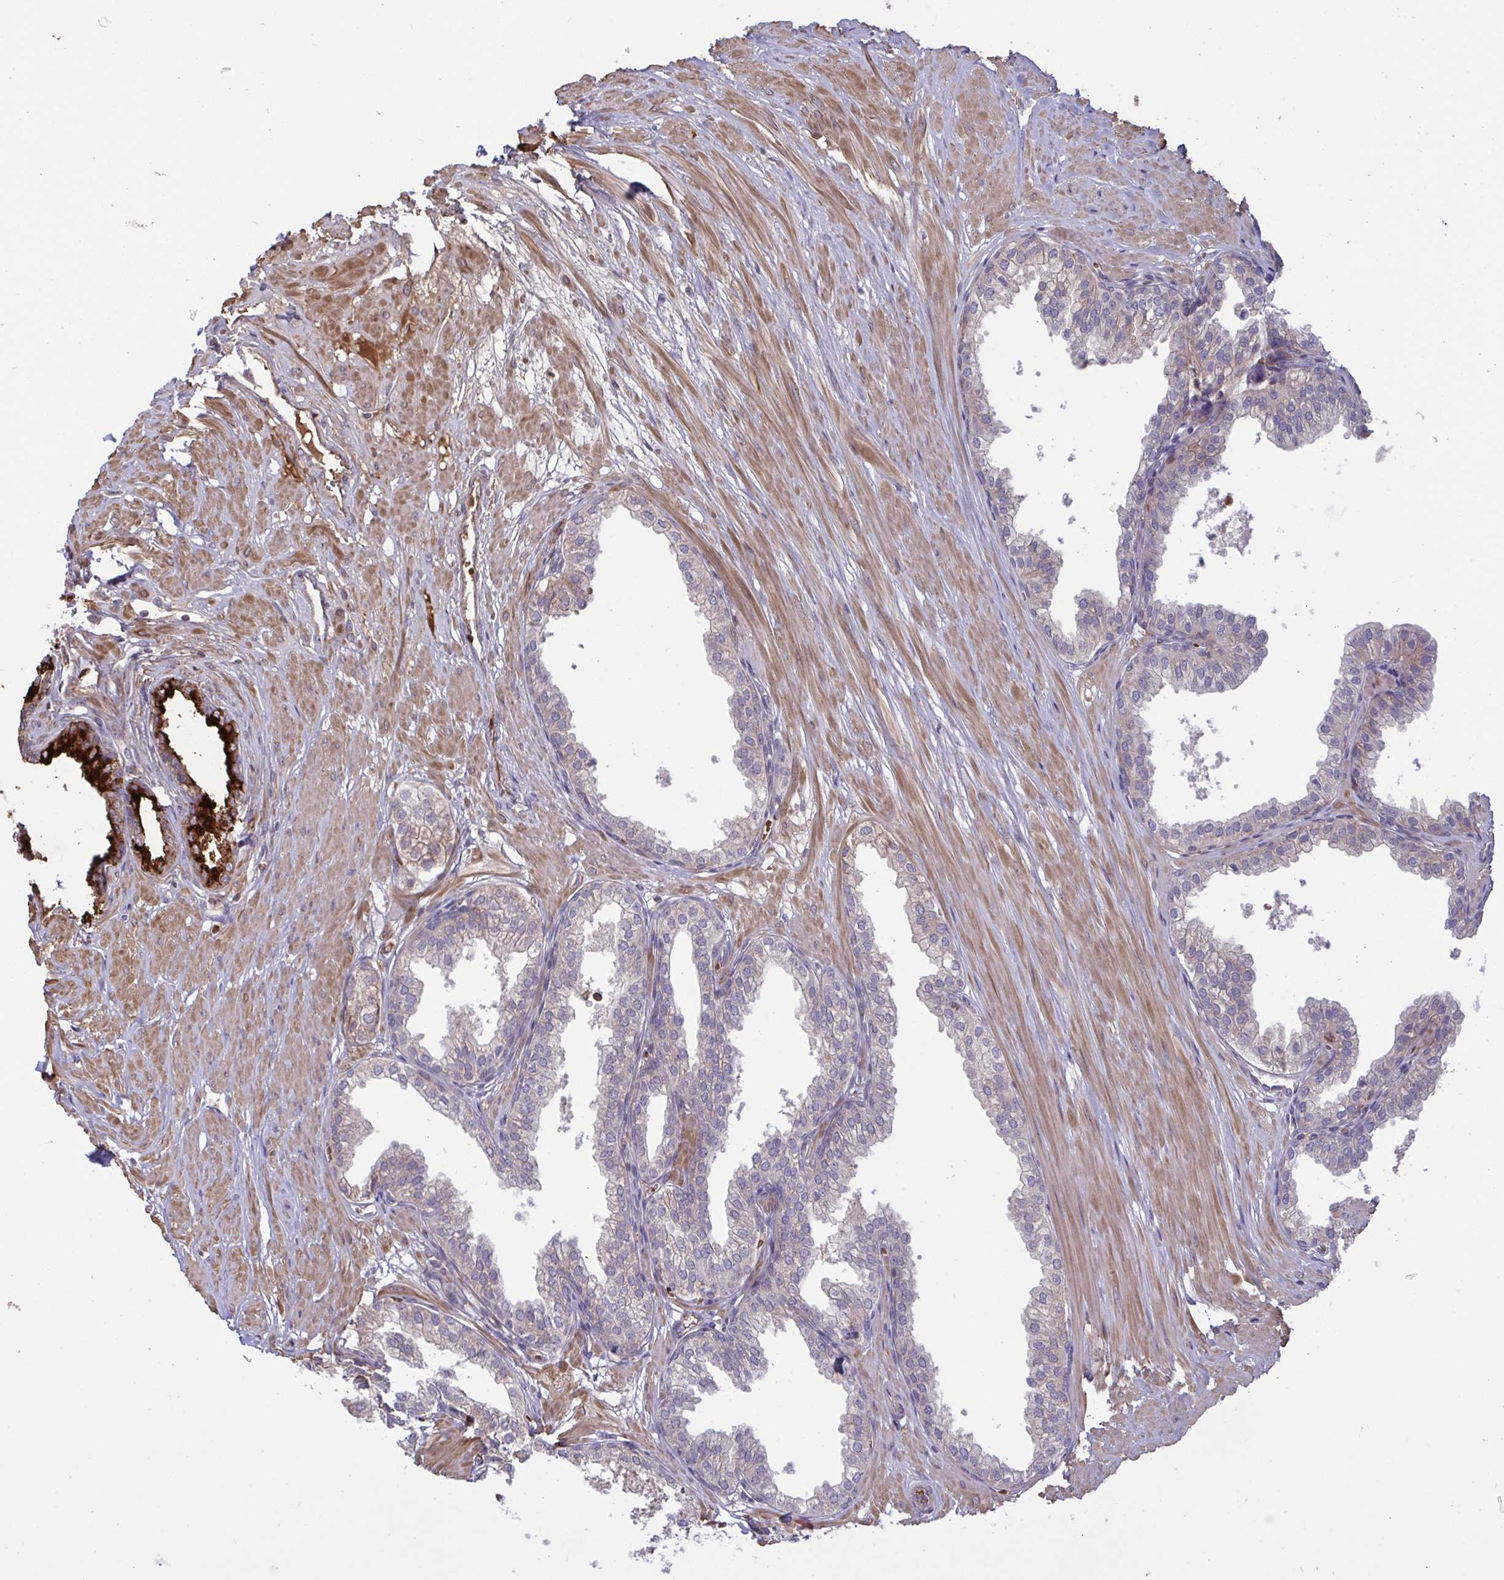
{"staining": {"intensity": "negative", "quantity": "none", "location": "none"}, "tissue": "prostate", "cell_type": "Glandular cells", "image_type": "normal", "snomed": [{"axis": "morphology", "description": "Normal tissue, NOS"}, {"axis": "topography", "description": "Prostate"}, {"axis": "topography", "description": "Peripheral nerve tissue"}], "caption": "Protein analysis of normal prostate exhibits no significant positivity in glandular cells.", "gene": "IL1R1", "patient": {"sex": "male", "age": 55}}